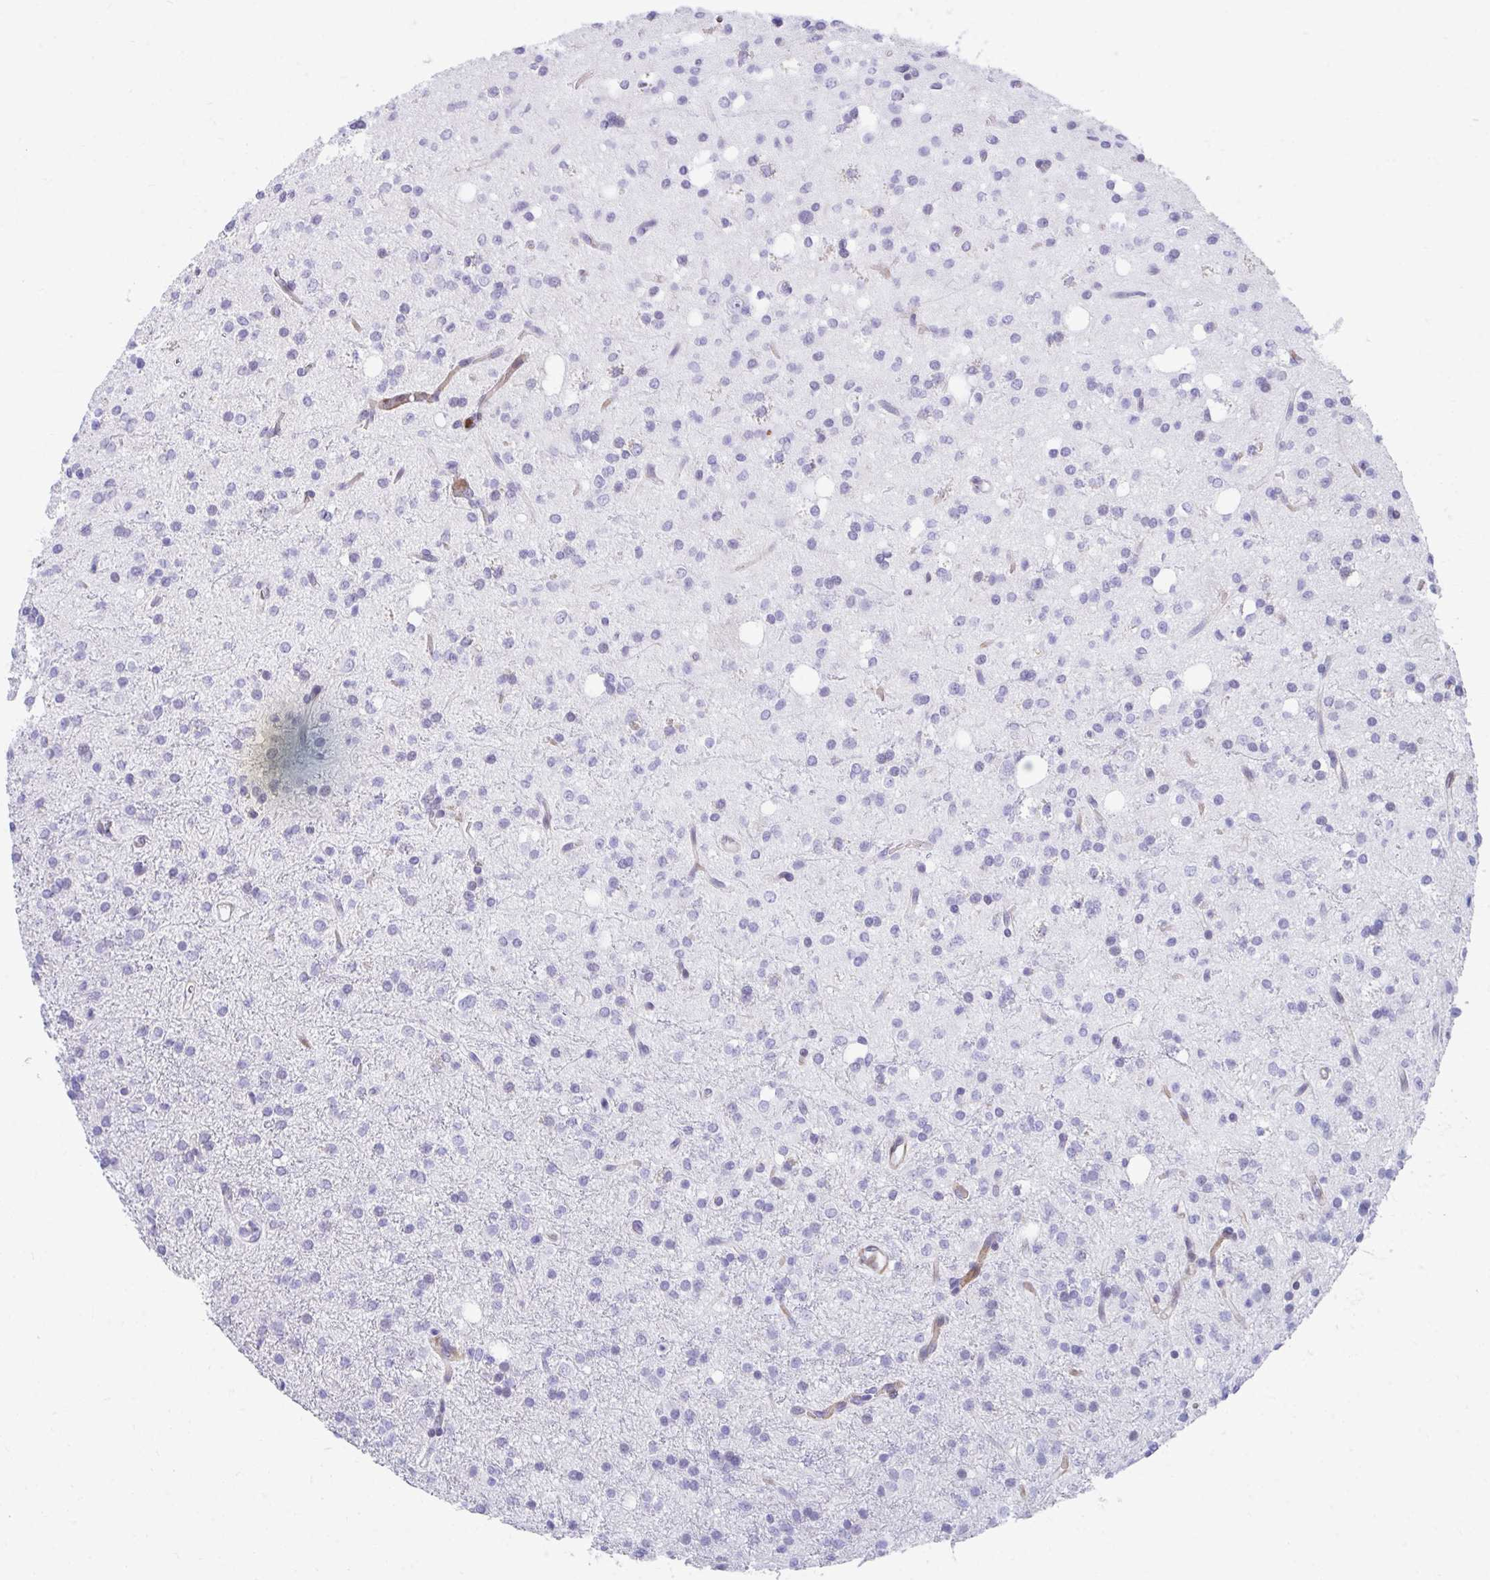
{"staining": {"intensity": "negative", "quantity": "none", "location": "none"}, "tissue": "glioma", "cell_type": "Tumor cells", "image_type": "cancer", "snomed": [{"axis": "morphology", "description": "Glioma, malignant, Low grade"}, {"axis": "topography", "description": "Brain"}], "caption": "IHC image of malignant glioma (low-grade) stained for a protein (brown), which shows no expression in tumor cells. (Brightfield microscopy of DAB (3,3'-diaminobenzidine) immunohistochemistry at high magnification).", "gene": "CSTB", "patient": {"sex": "female", "age": 33}}